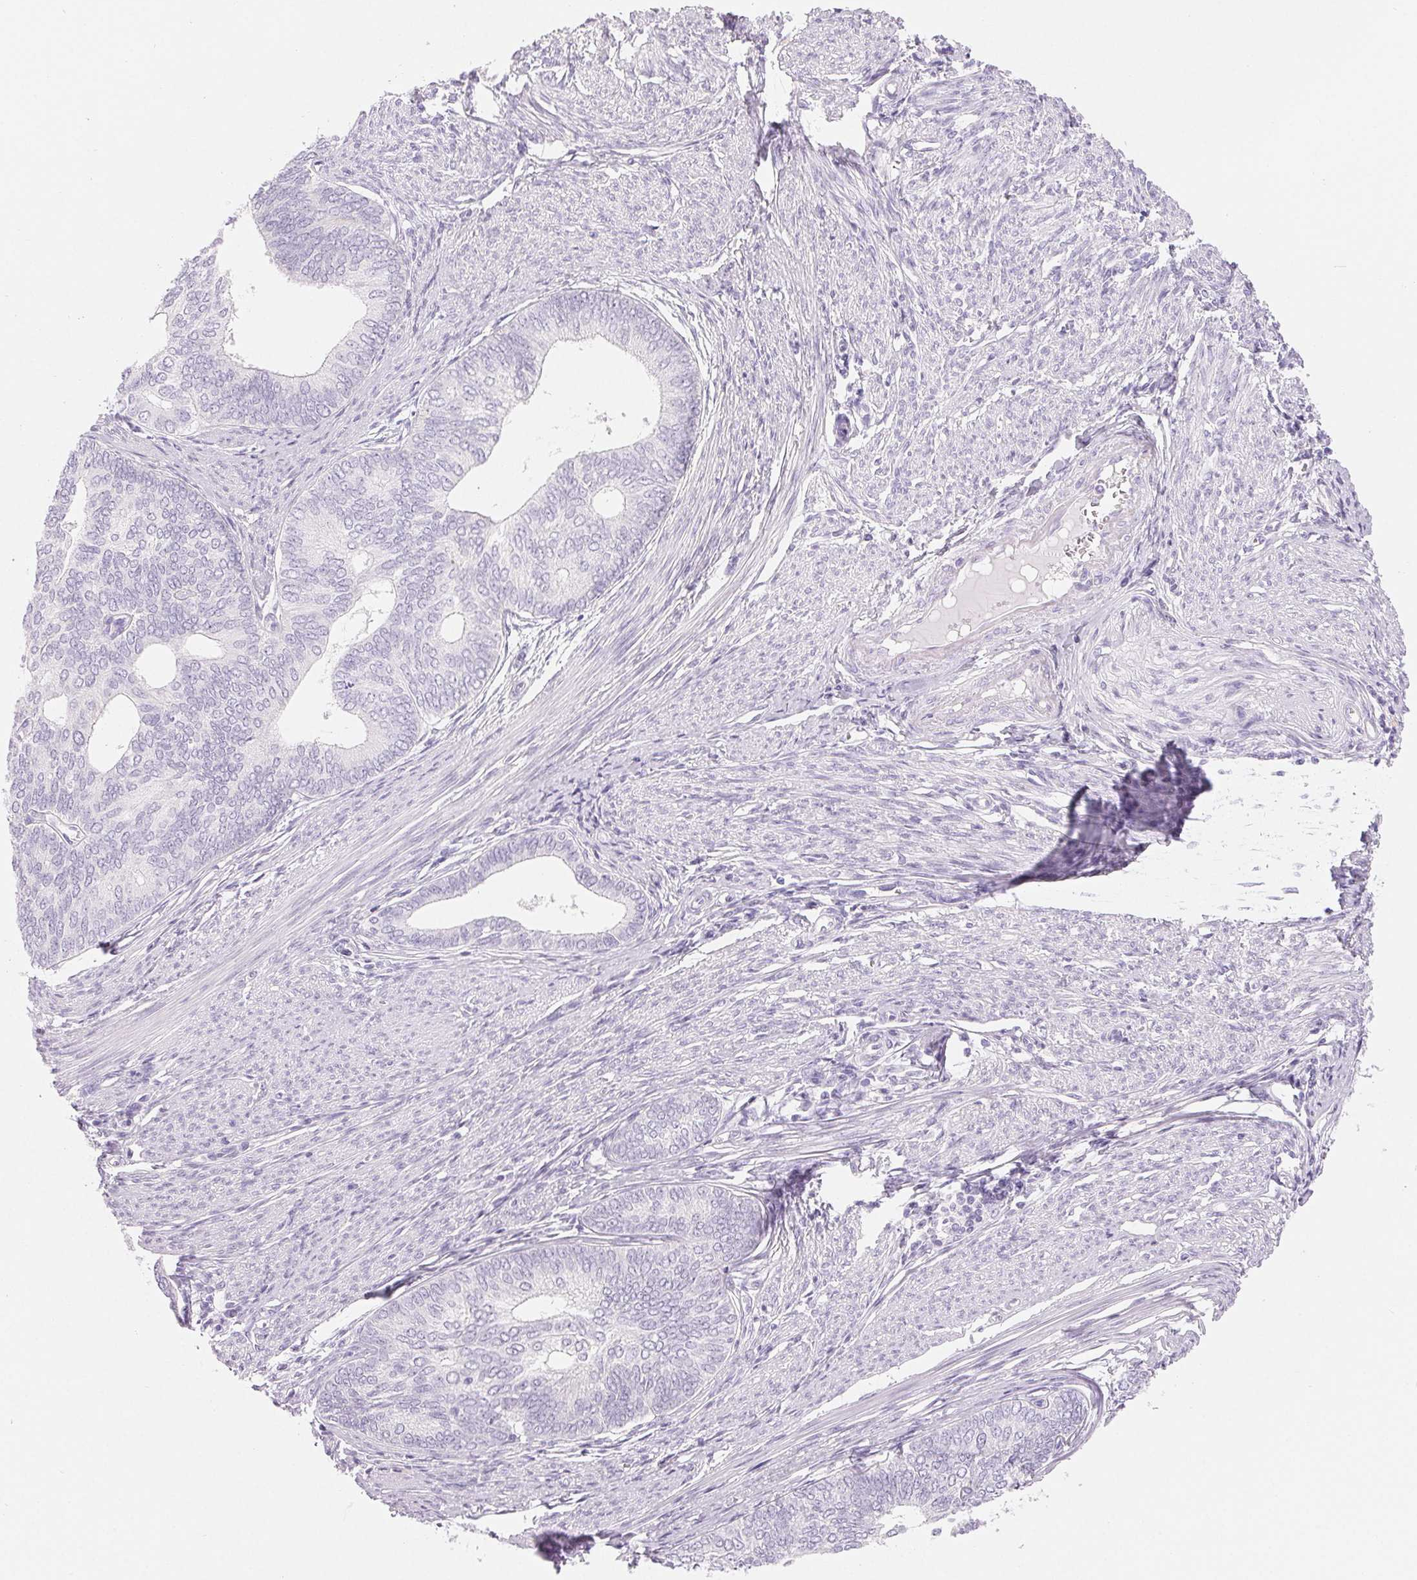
{"staining": {"intensity": "negative", "quantity": "none", "location": "none"}, "tissue": "endometrial cancer", "cell_type": "Tumor cells", "image_type": "cancer", "snomed": [{"axis": "morphology", "description": "Adenocarcinoma, NOS"}, {"axis": "topography", "description": "Endometrium"}], "caption": "DAB immunohistochemical staining of endometrial cancer exhibits no significant positivity in tumor cells.", "gene": "SPACA5B", "patient": {"sex": "female", "age": 75}}